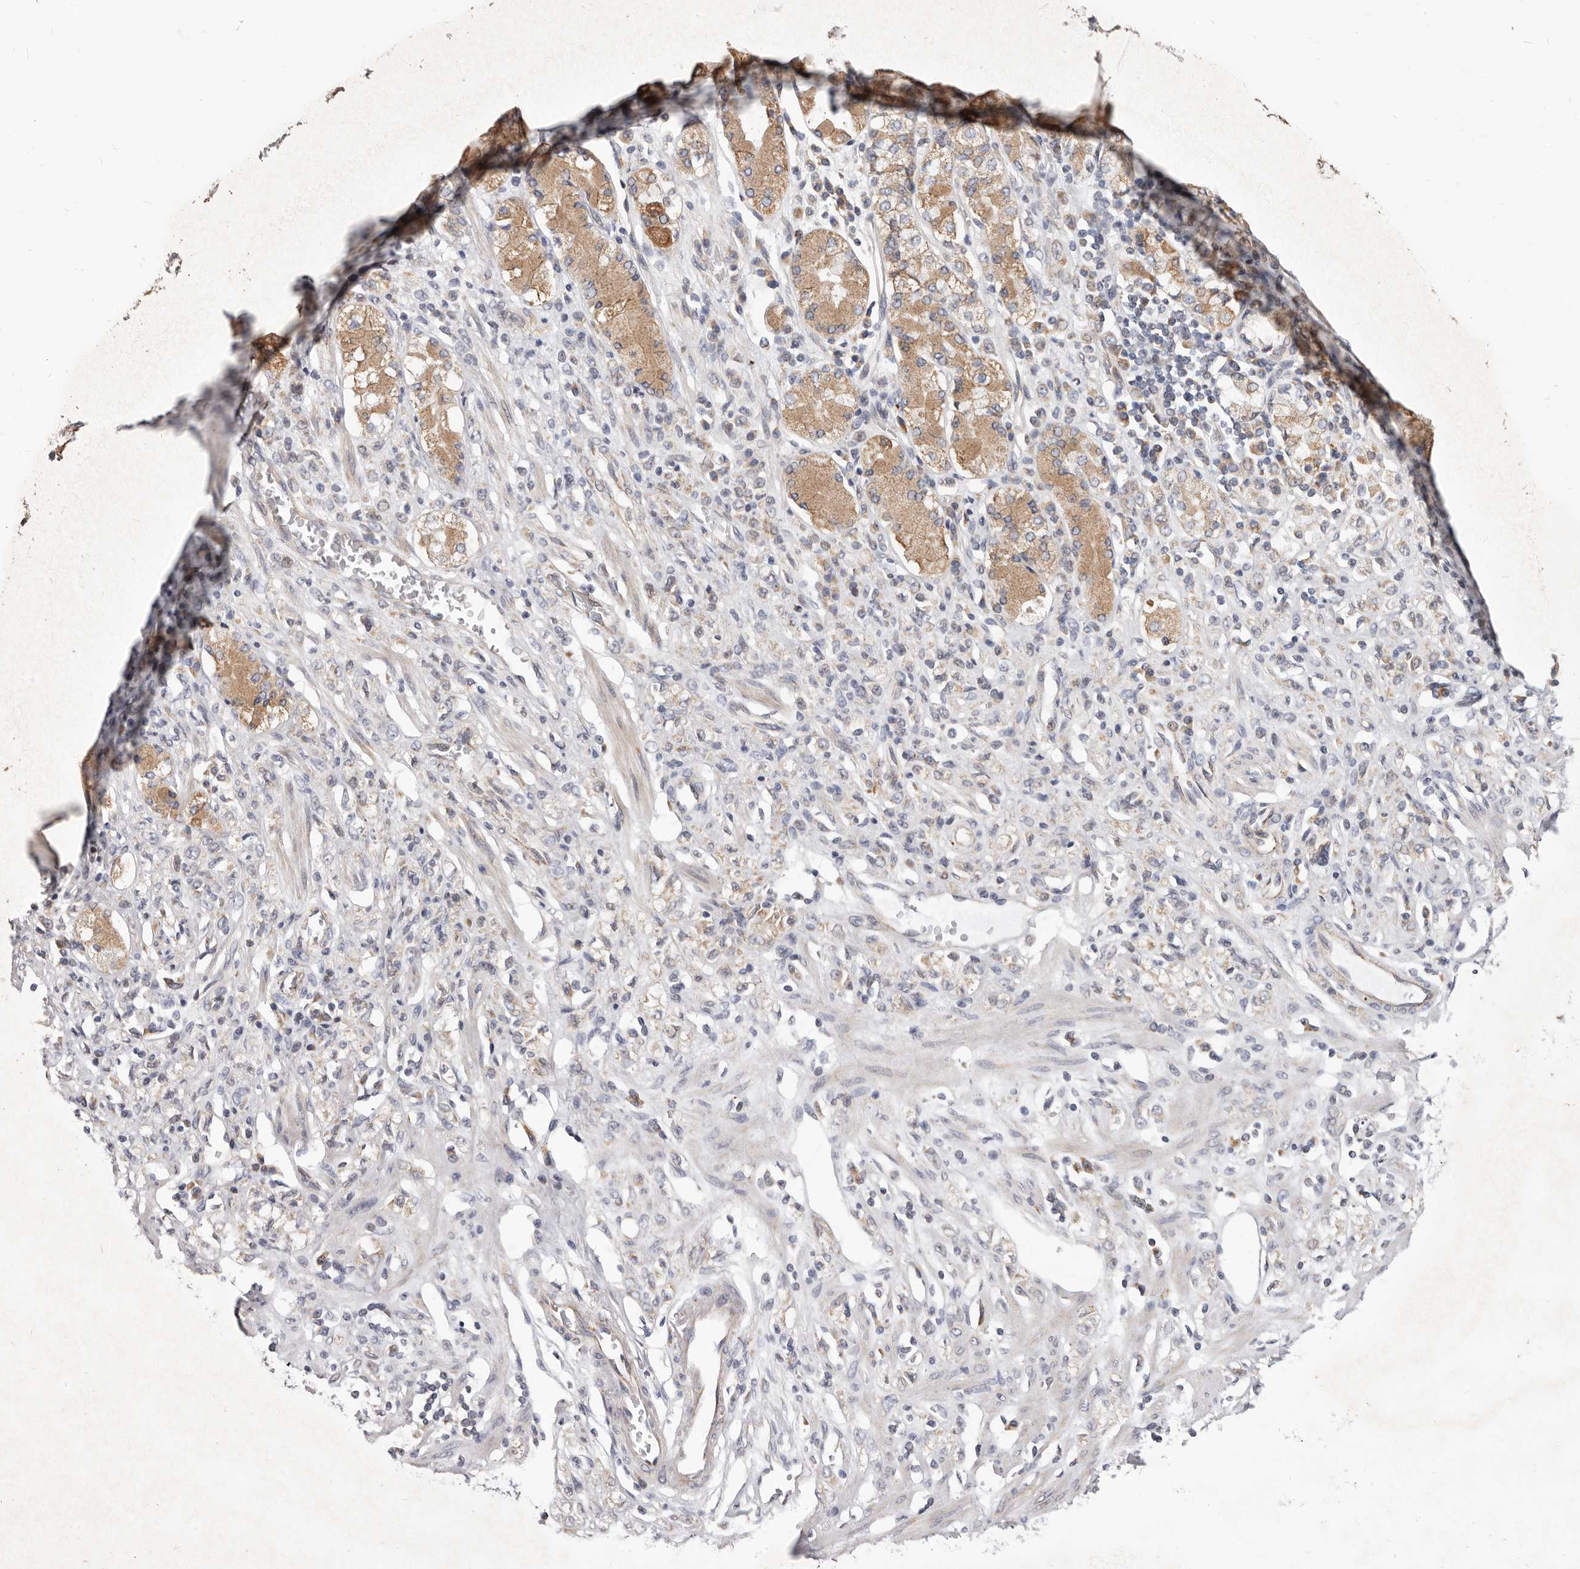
{"staining": {"intensity": "weak", "quantity": ">75%", "location": "cytoplasmic/membranous"}, "tissue": "stomach cancer", "cell_type": "Tumor cells", "image_type": "cancer", "snomed": [{"axis": "morphology", "description": "Normal tissue, NOS"}, {"axis": "morphology", "description": "Adenocarcinoma, NOS"}, {"axis": "topography", "description": "Stomach"}], "caption": "Weak cytoplasmic/membranous positivity is appreciated in about >75% of tumor cells in stomach adenocarcinoma. (brown staining indicates protein expression, while blue staining denotes nuclei).", "gene": "TOR3A", "patient": {"sex": "male", "age": 82}}